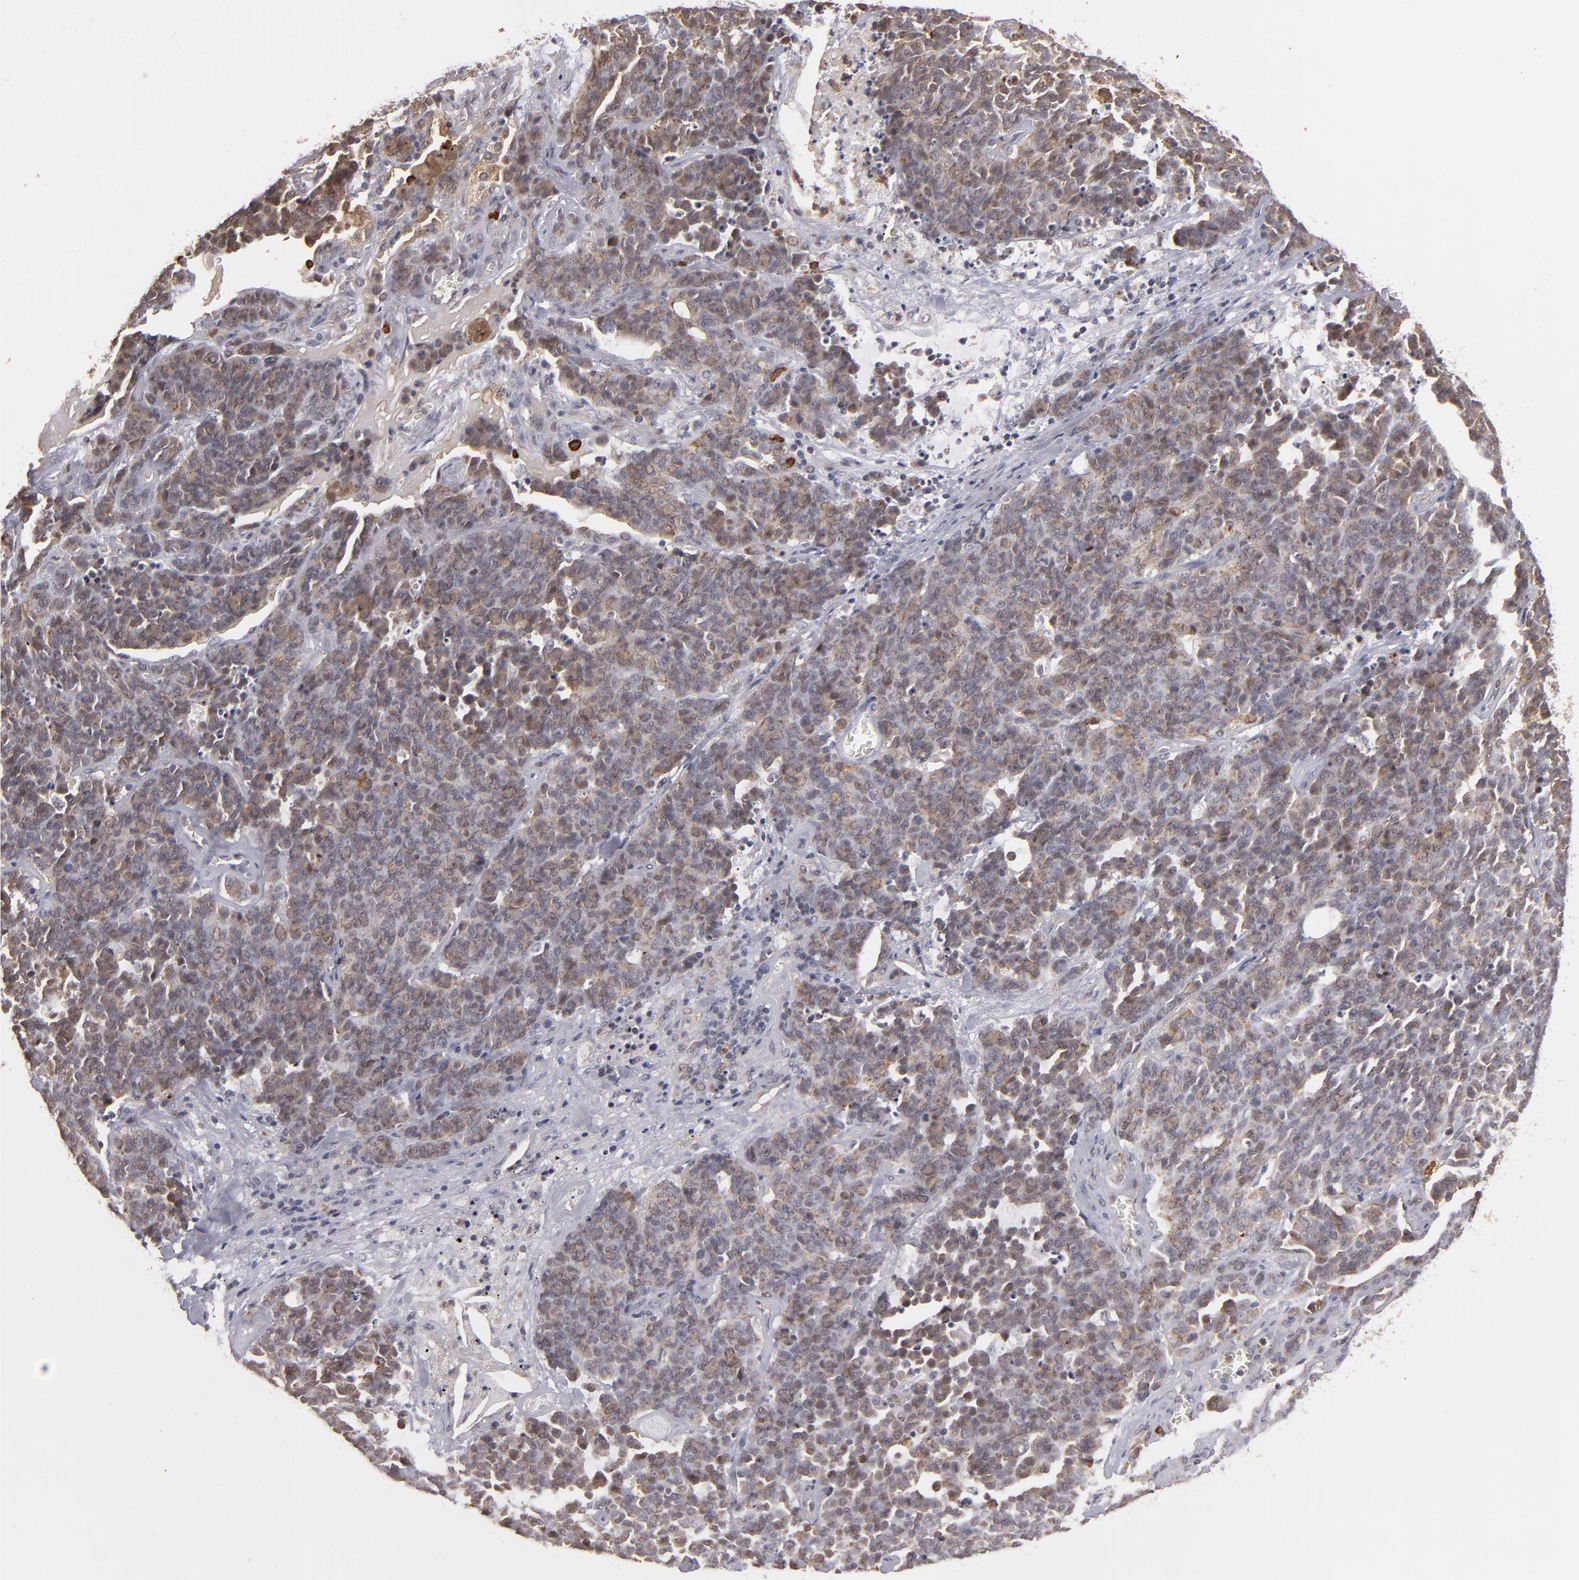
{"staining": {"intensity": "weak", "quantity": ">75%", "location": "cytoplasmic/membranous"}, "tissue": "lung cancer", "cell_type": "Tumor cells", "image_type": "cancer", "snomed": [{"axis": "morphology", "description": "Neoplasm, malignant, NOS"}, {"axis": "topography", "description": "Lung"}], "caption": "An image of lung malignant neoplasm stained for a protein displays weak cytoplasmic/membranous brown staining in tumor cells. (DAB (3,3'-diaminobenzidine) = brown stain, brightfield microscopy at high magnification).", "gene": "STX3", "patient": {"sex": "female", "age": 58}}